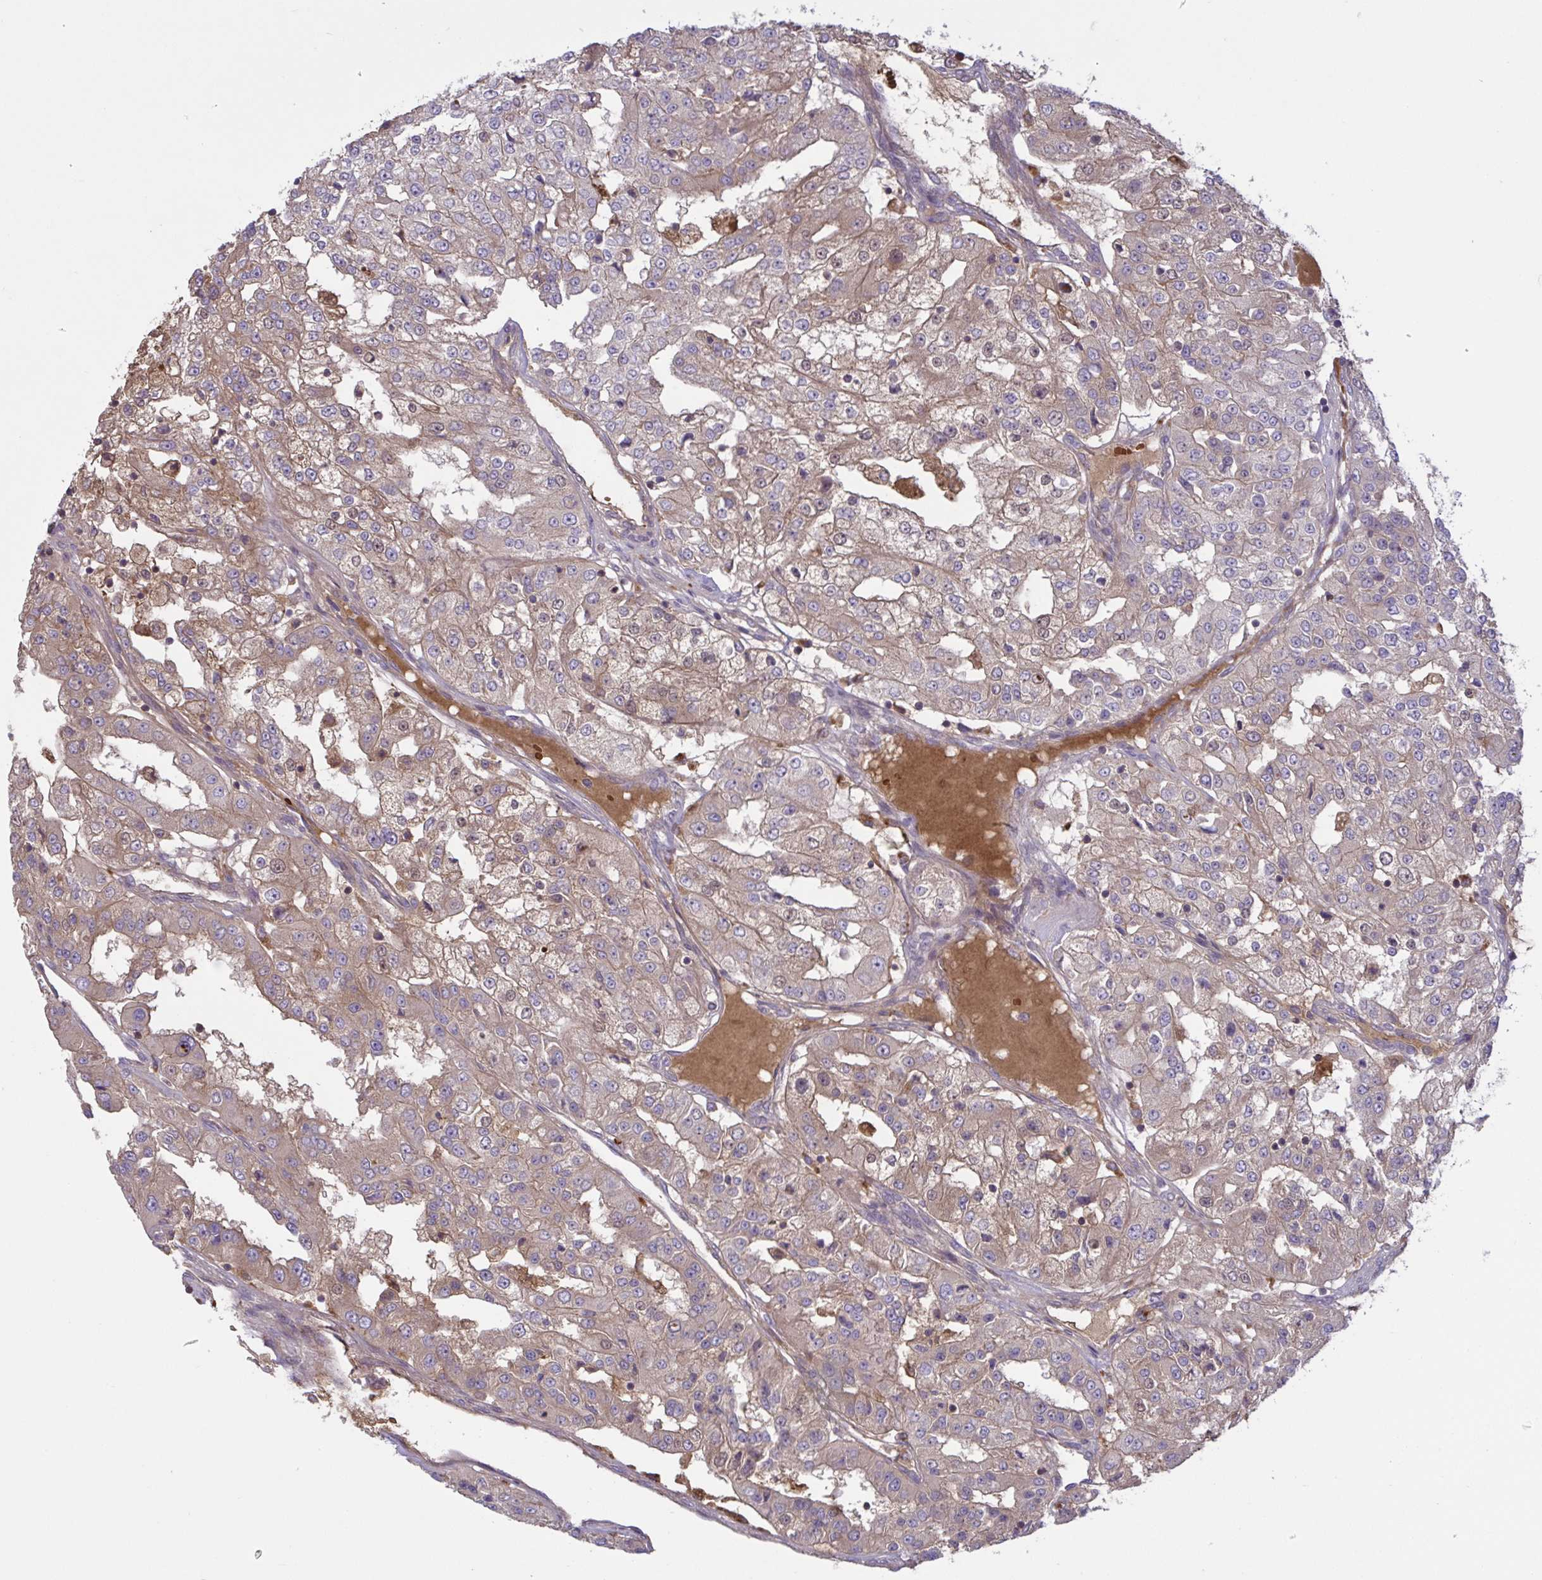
{"staining": {"intensity": "moderate", "quantity": "25%-75%", "location": "cytoplasmic/membranous"}, "tissue": "renal cancer", "cell_type": "Tumor cells", "image_type": "cancer", "snomed": [{"axis": "morphology", "description": "Adenocarcinoma, NOS"}, {"axis": "topography", "description": "Kidney"}], "caption": "Immunohistochemical staining of adenocarcinoma (renal) demonstrates medium levels of moderate cytoplasmic/membranous protein expression in about 25%-75% of tumor cells.", "gene": "IL1R1", "patient": {"sex": "female", "age": 63}}